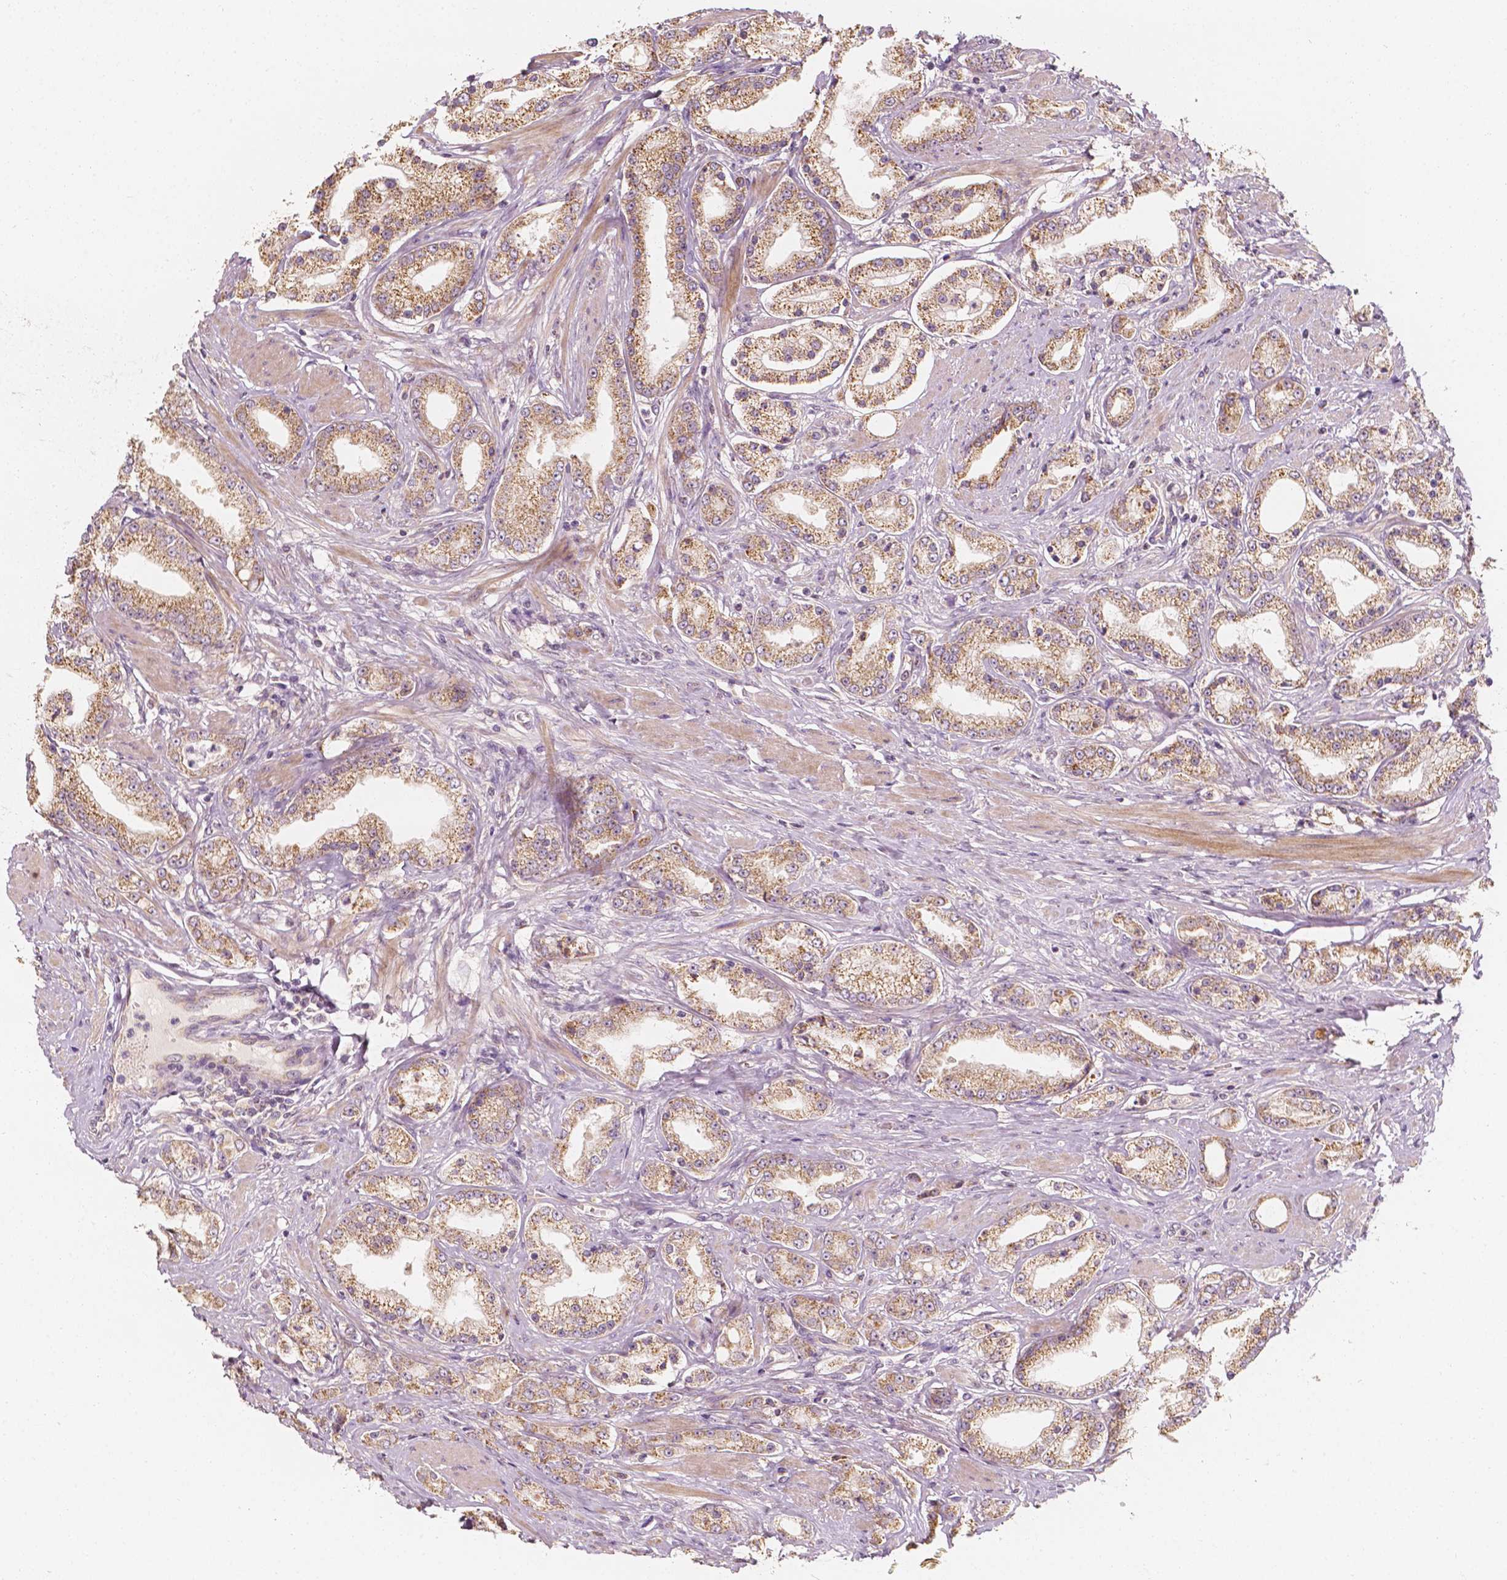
{"staining": {"intensity": "moderate", "quantity": ">75%", "location": "cytoplasmic/membranous"}, "tissue": "prostate cancer", "cell_type": "Tumor cells", "image_type": "cancer", "snomed": [{"axis": "morphology", "description": "Adenocarcinoma, High grade"}, {"axis": "topography", "description": "Prostate"}], "caption": "This photomicrograph demonstrates immunohistochemistry staining of human adenocarcinoma (high-grade) (prostate), with medium moderate cytoplasmic/membranous expression in about >75% of tumor cells.", "gene": "SHPK", "patient": {"sex": "male", "age": 67}}